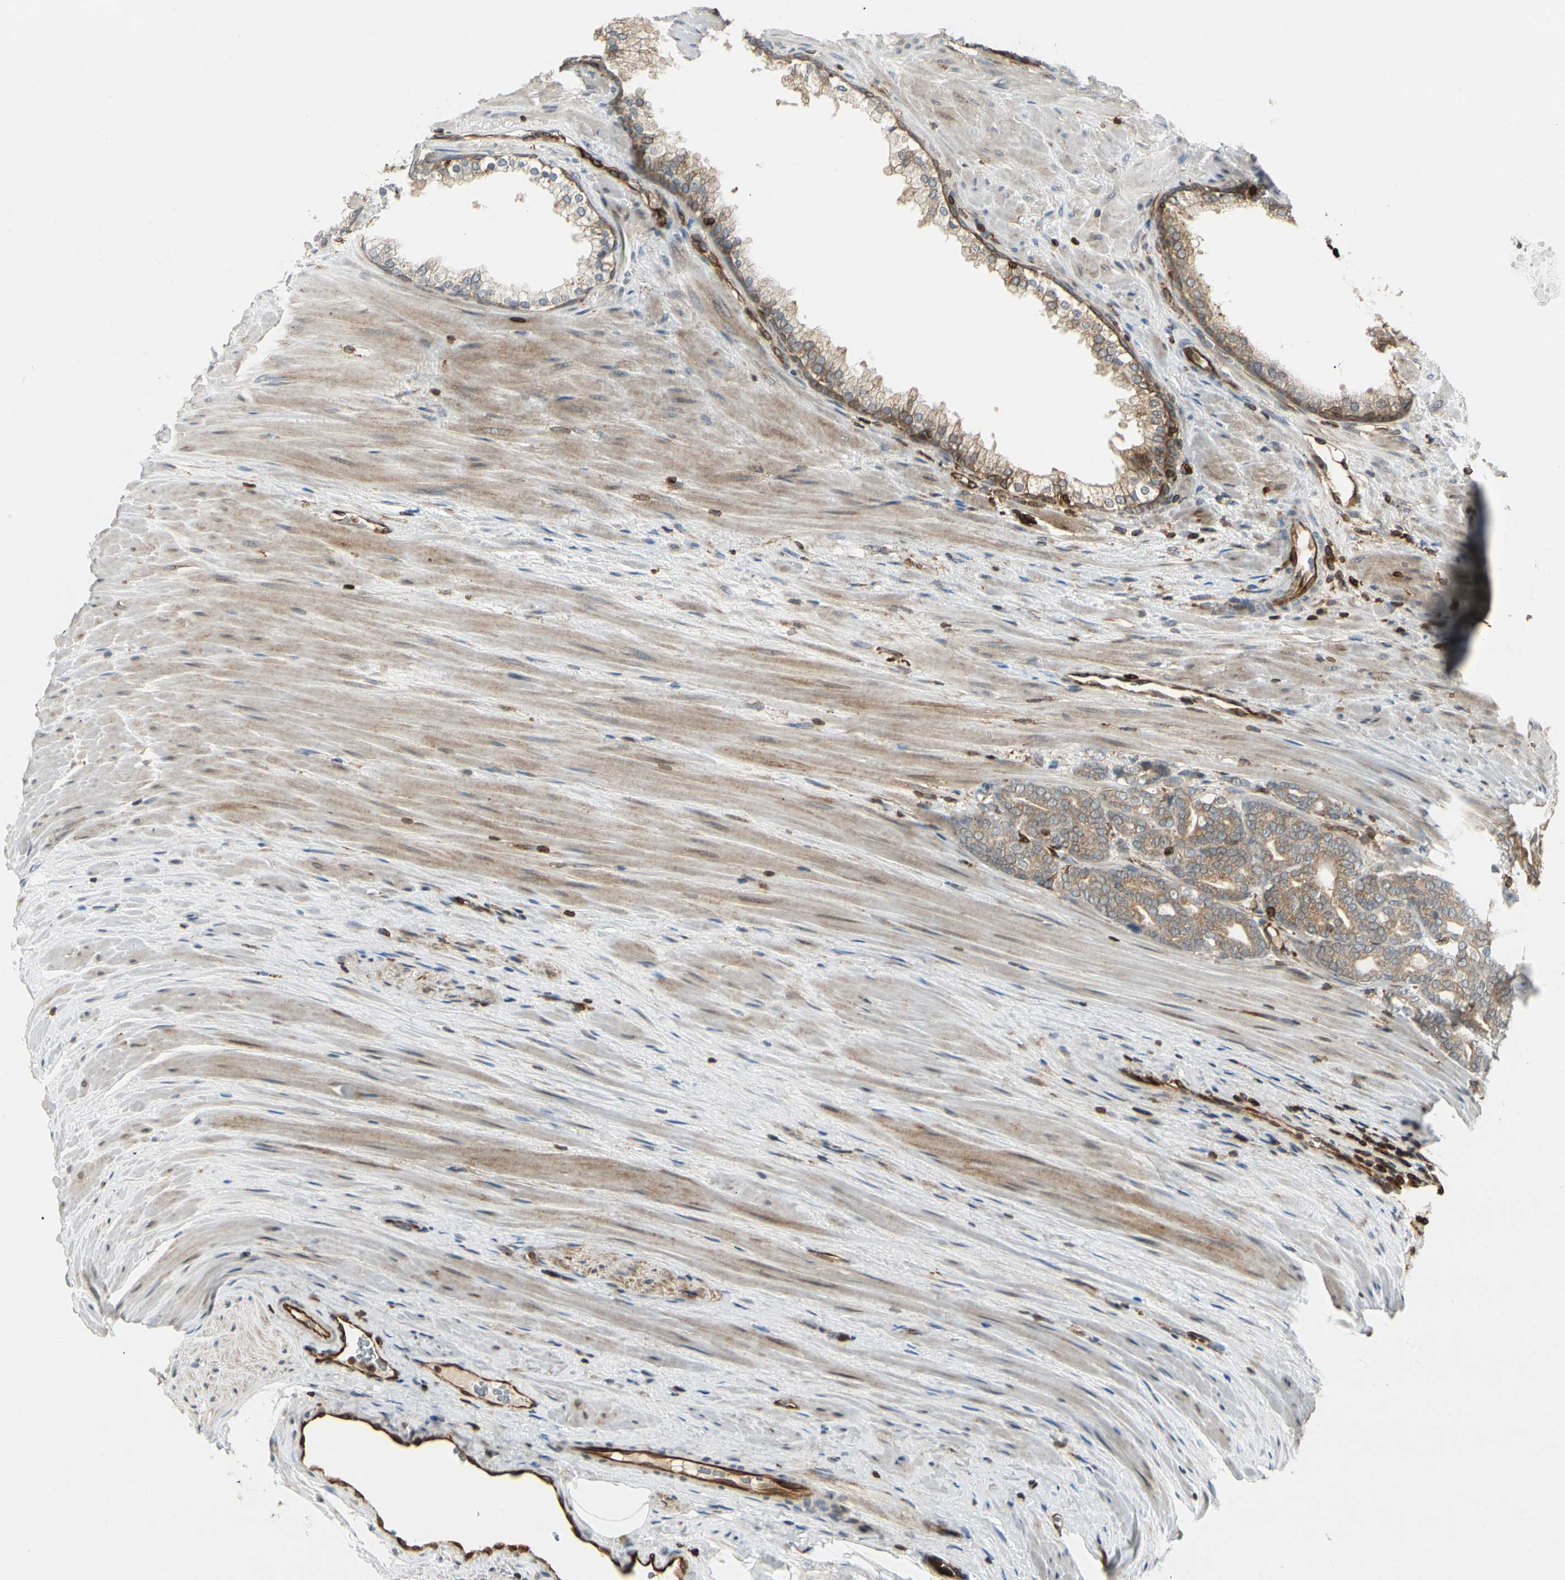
{"staining": {"intensity": "moderate", "quantity": ">75%", "location": "cytoplasmic/membranous"}, "tissue": "prostate cancer", "cell_type": "Tumor cells", "image_type": "cancer", "snomed": [{"axis": "morphology", "description": "Adenocarcinoma, Low grade"}, {"axis": "topography", "description": "Prostate"}], "caption": "Immunohistochemical staining of prostate cancer exhibits medium levels of moderate cytoplasmic/membranous protein expression in approximately >75% of tumor cells.", "gene": "TAPBP", "patient": {"sex": "male", "age": 58}}